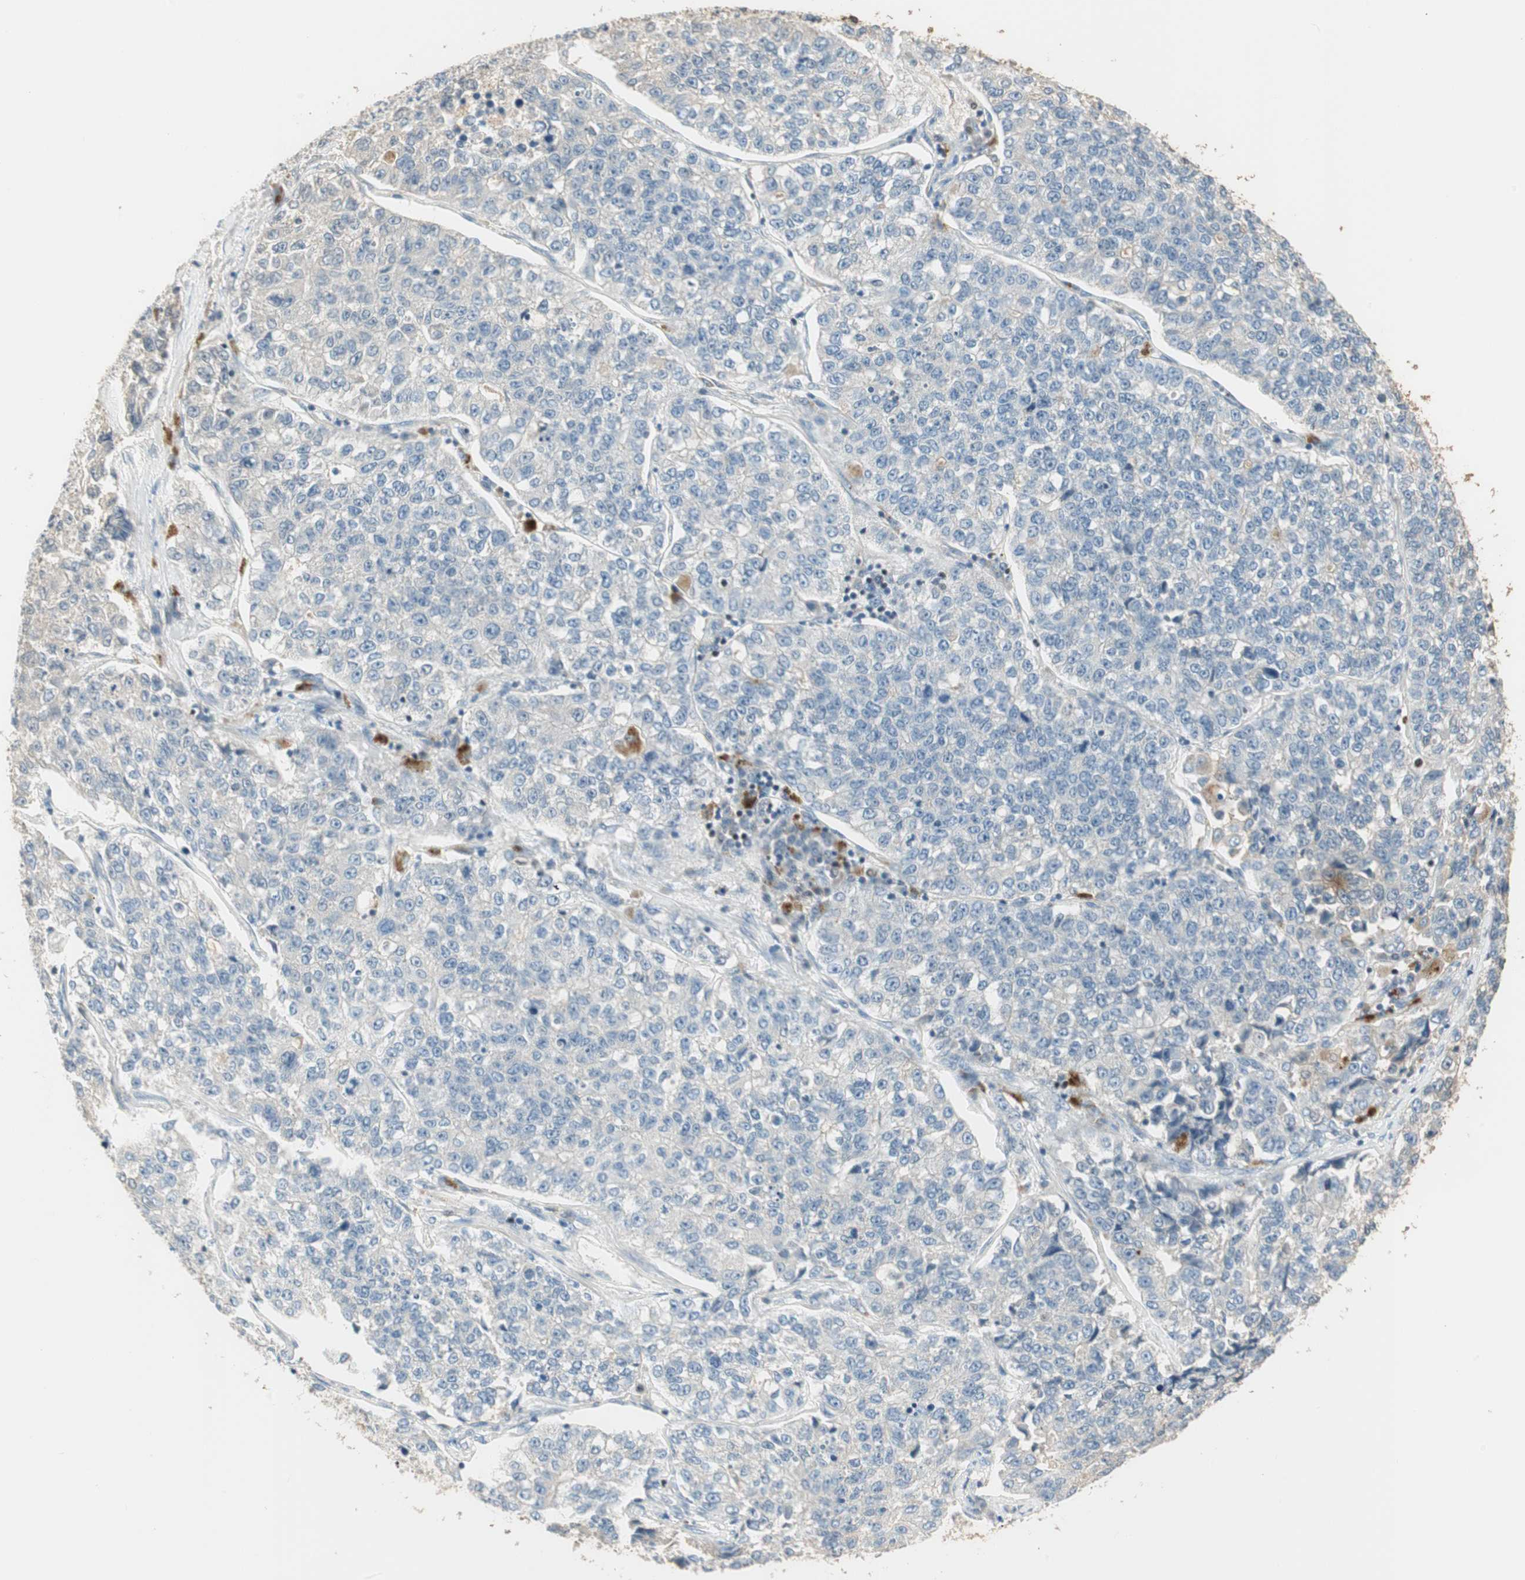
{"staining": {"intensity": "negative", "quantity": "none", "location": "none"}, "tissue": "lung cancer", "cell_type": "Tumor cells", "image_type": "cancer", "snomed": [{"axis": "morphology", "description": "Adenocarcinoma, NOS"}, {"axis": "topography", "description": "Lung"}], "caption": "Immunohistochemistry (IHC) of human lung cancer shows no expression in tumor cells.", "gene": "RUNX2", "patient": {"sex": "male", "age": 49}}